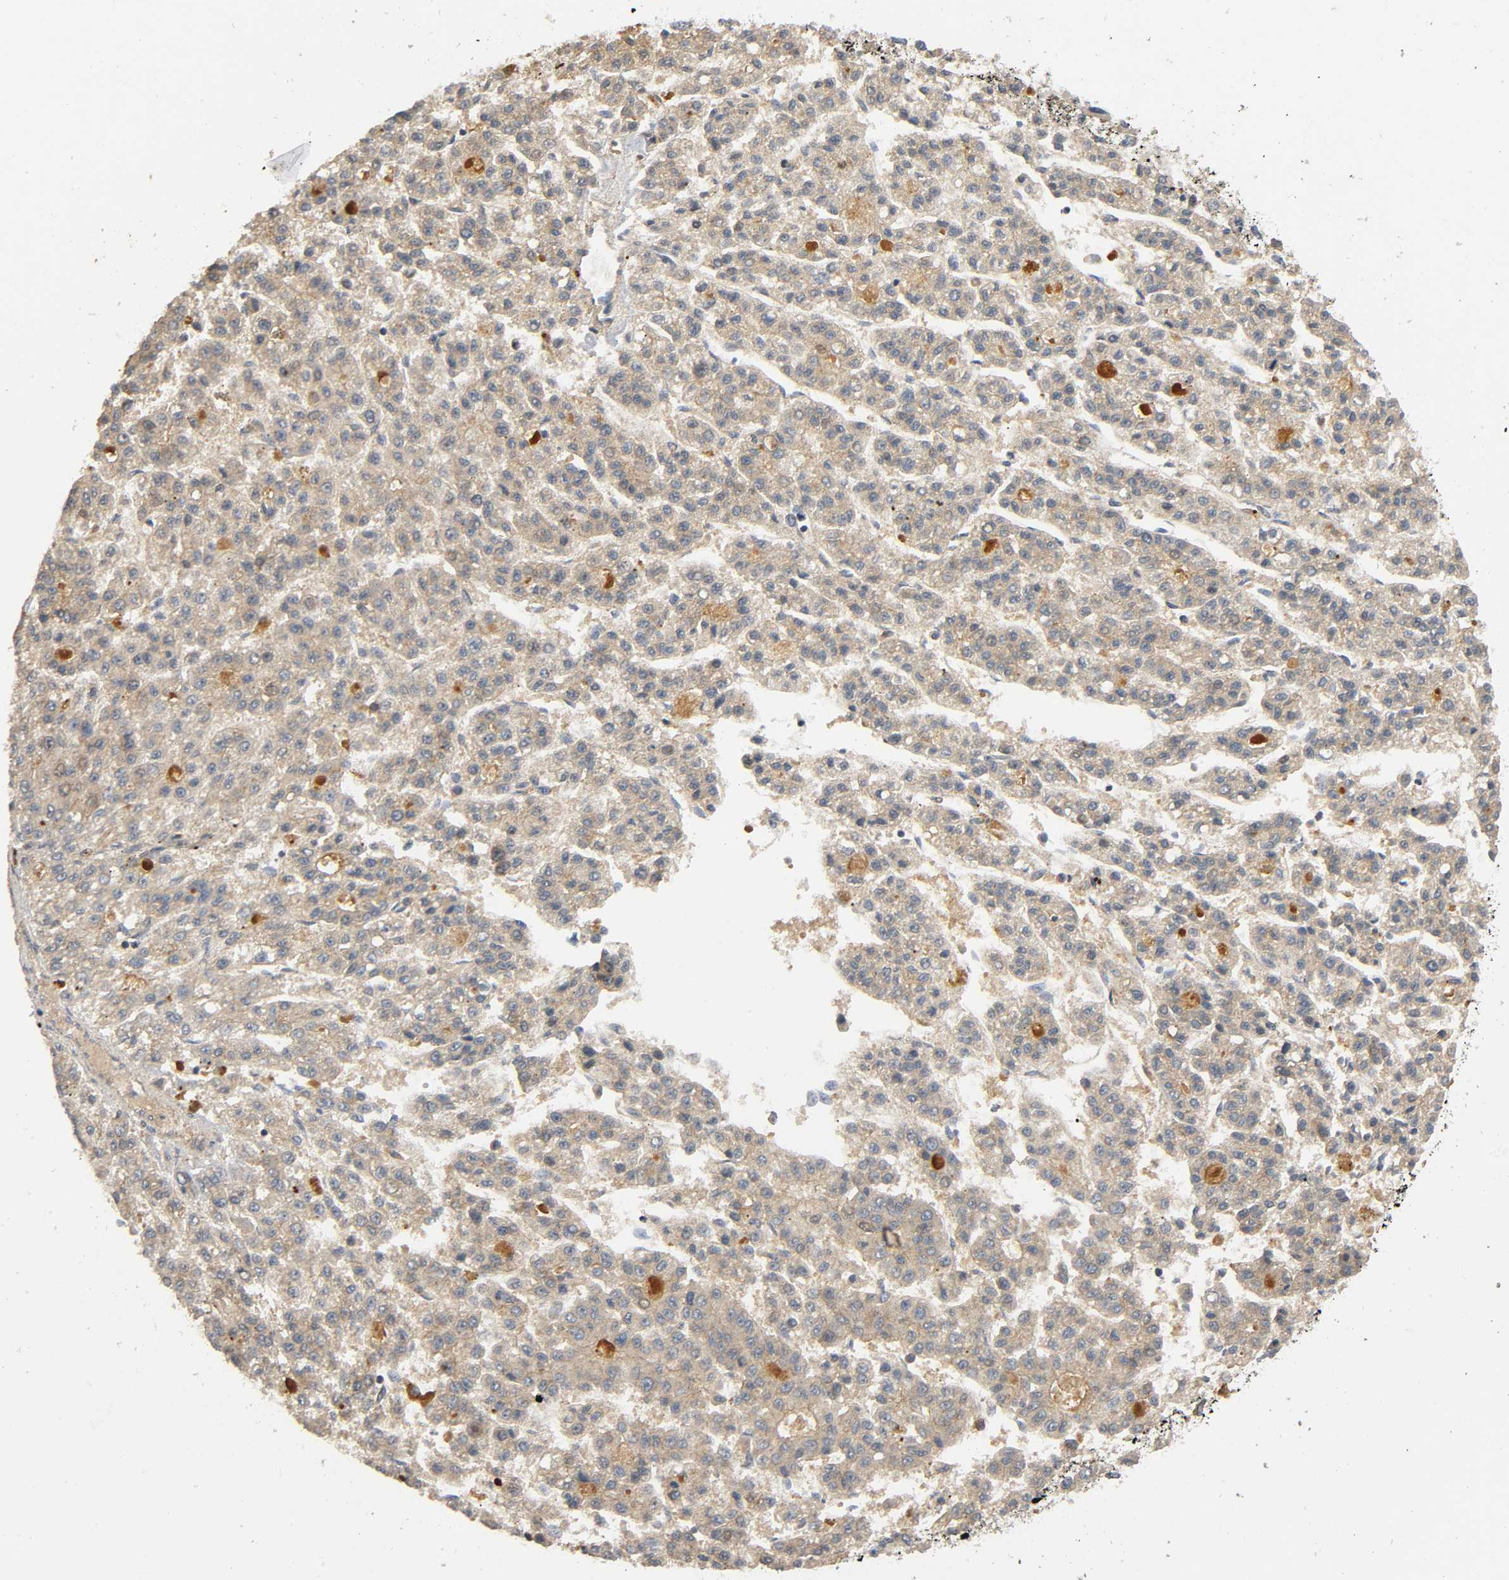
{"staining": {"intensity": "moderate", "quantity": ">75%", "location": "cytoplasmic/membranous"}, "tissue": "liver cancer", "cell_type": "Tumor cells", "image_type": "cancer", "snomed": [{"axis": "morphology", "description": "Carcinoma, Hepatocellular, NOS"}, {"axis": "topography", "description": "Liver"}], "caption": "Human hepatocellular carcinoma (liver) stained with a protein marker demonstrates moderate staining in tumor cells.", "gene": "IKBKB", "patient": {"sex": "male", "age": 70}}